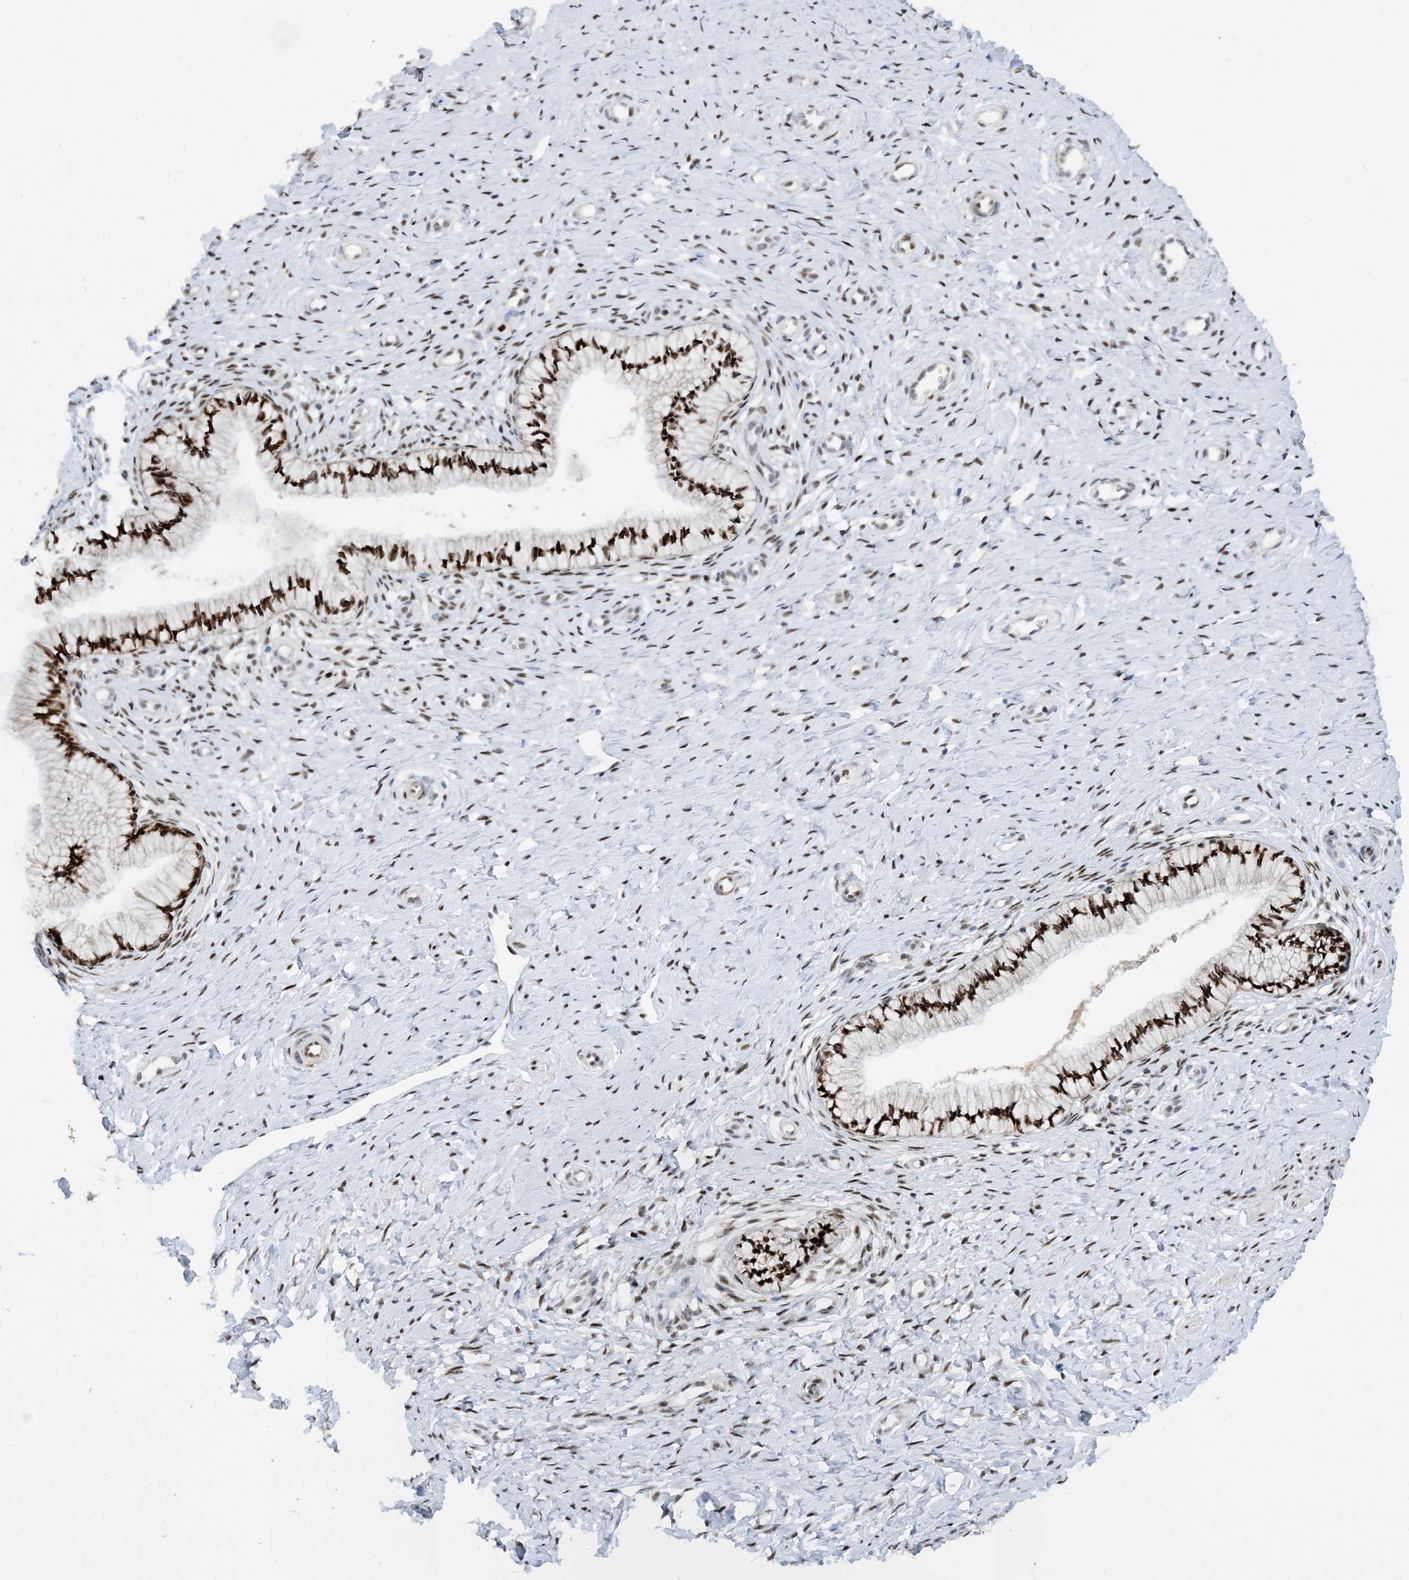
{"staining": {"intensity": "strong", "quantity": ">75%", "location": "nuclear"}, "tissue": "cervix", "cell_type": "Glandular cells", "image_type": "normal", "snomed": [{"axis": "morphology", "description": "Normal tissue, NOS"}, {"axis": "topography", "description": "Cervix"}], "caption": "Immunohistochemical staining of unremarkable human cervix displays strong nuclear protein positivity in approximately >75% of glandular cells.", "gene": "HEMK1", "patient": {"sex": "female", "age": 36}}